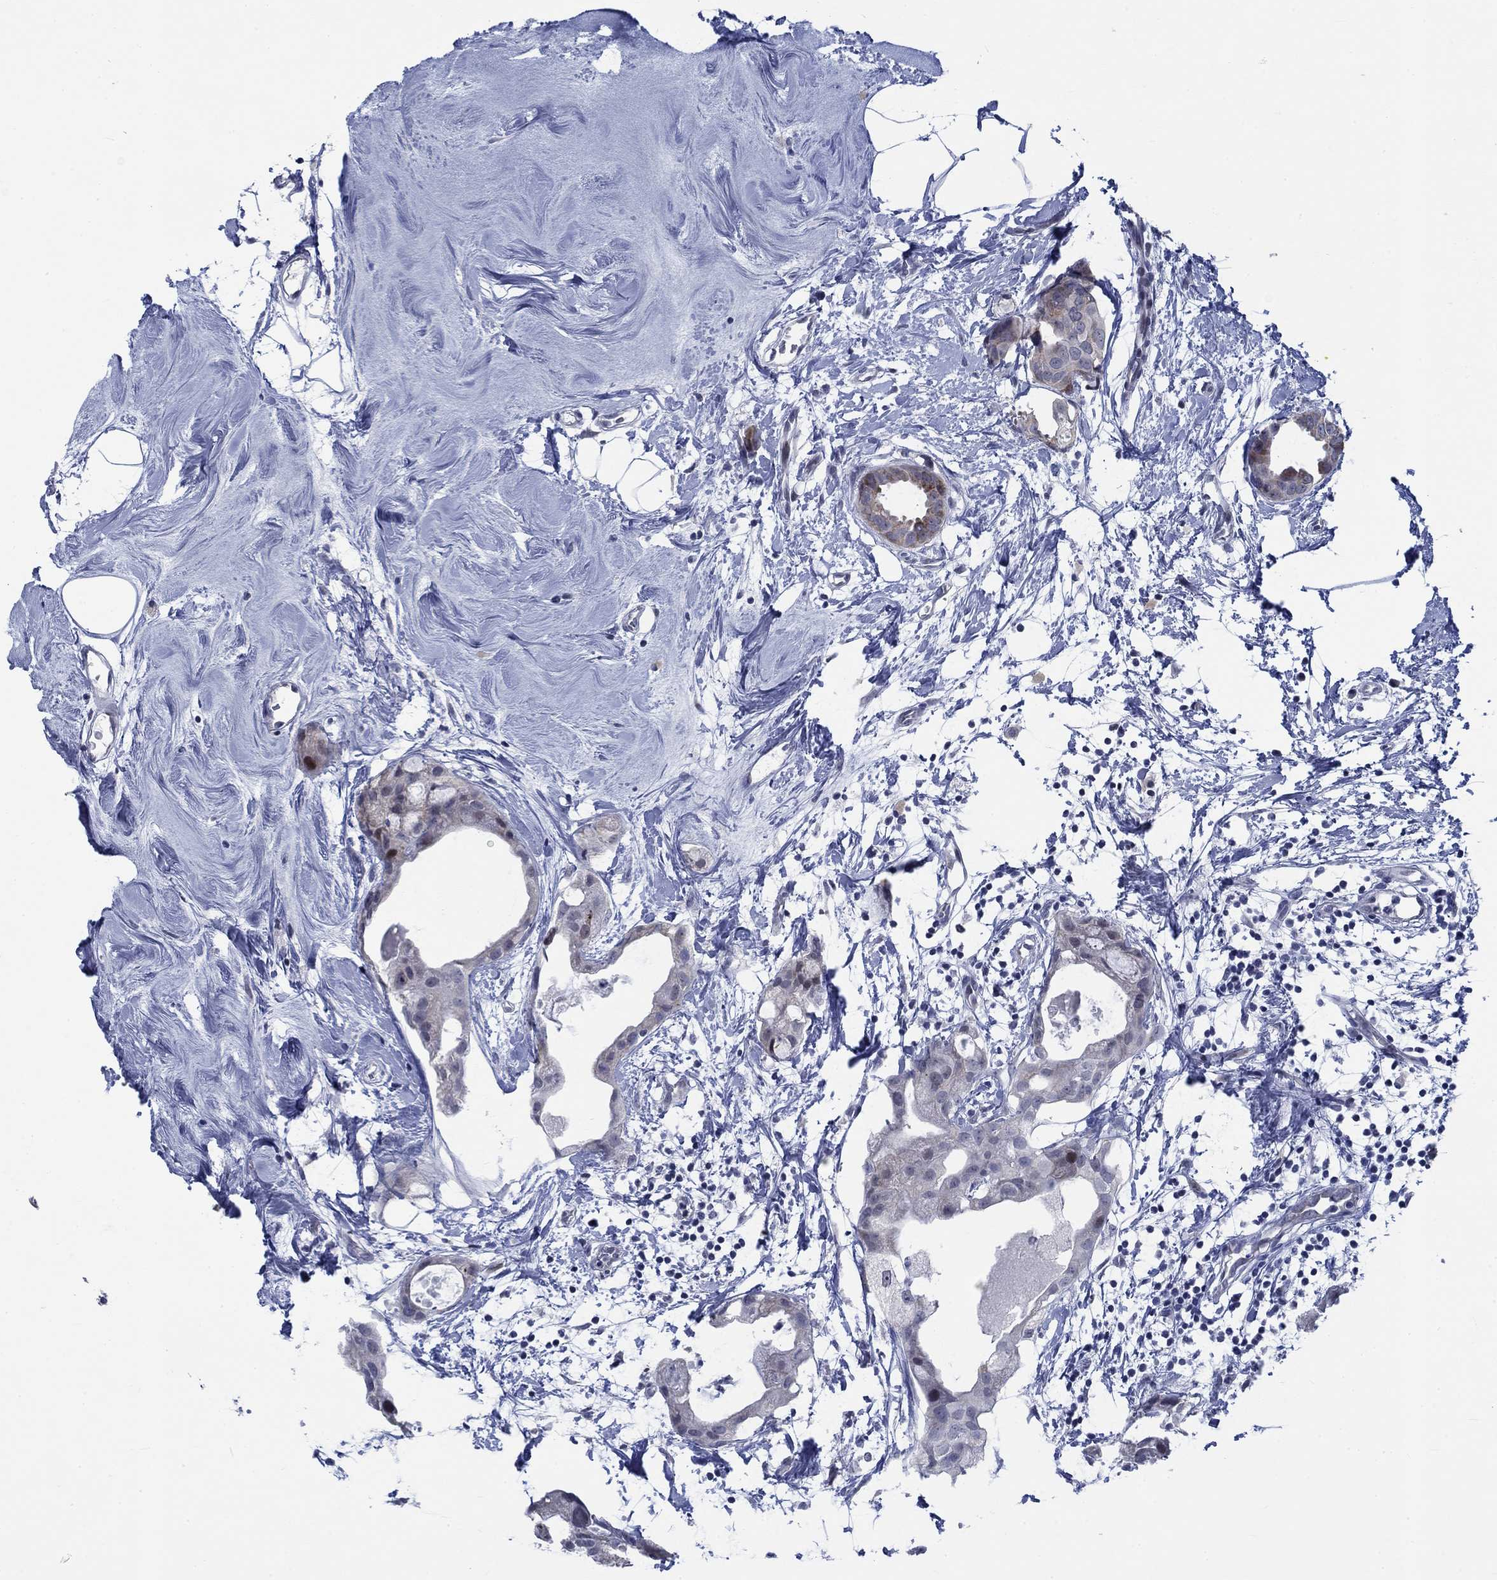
{"staining": {"intensity": "weak", "quantity": "<25%", "location": "cytoplasmic/membranous"}, "tissue": "breast cancer", "cell_type": "Tumor cells", "image_type": "cancer", "snomed": [{"axis": "morphology", "description": "Normal tissue, NOS"}, {"axis": "morphology", "description": "Duct carcinoma"}, {"axis": "topography", "description": "Breast"}], "caption": "Immunohistochemistry (IHC) of human breast invasive ductal carcinoma shows no positivity in tumor cells.", "gene": "NEU3", "patient": {"sex": "female", "age": 40}}